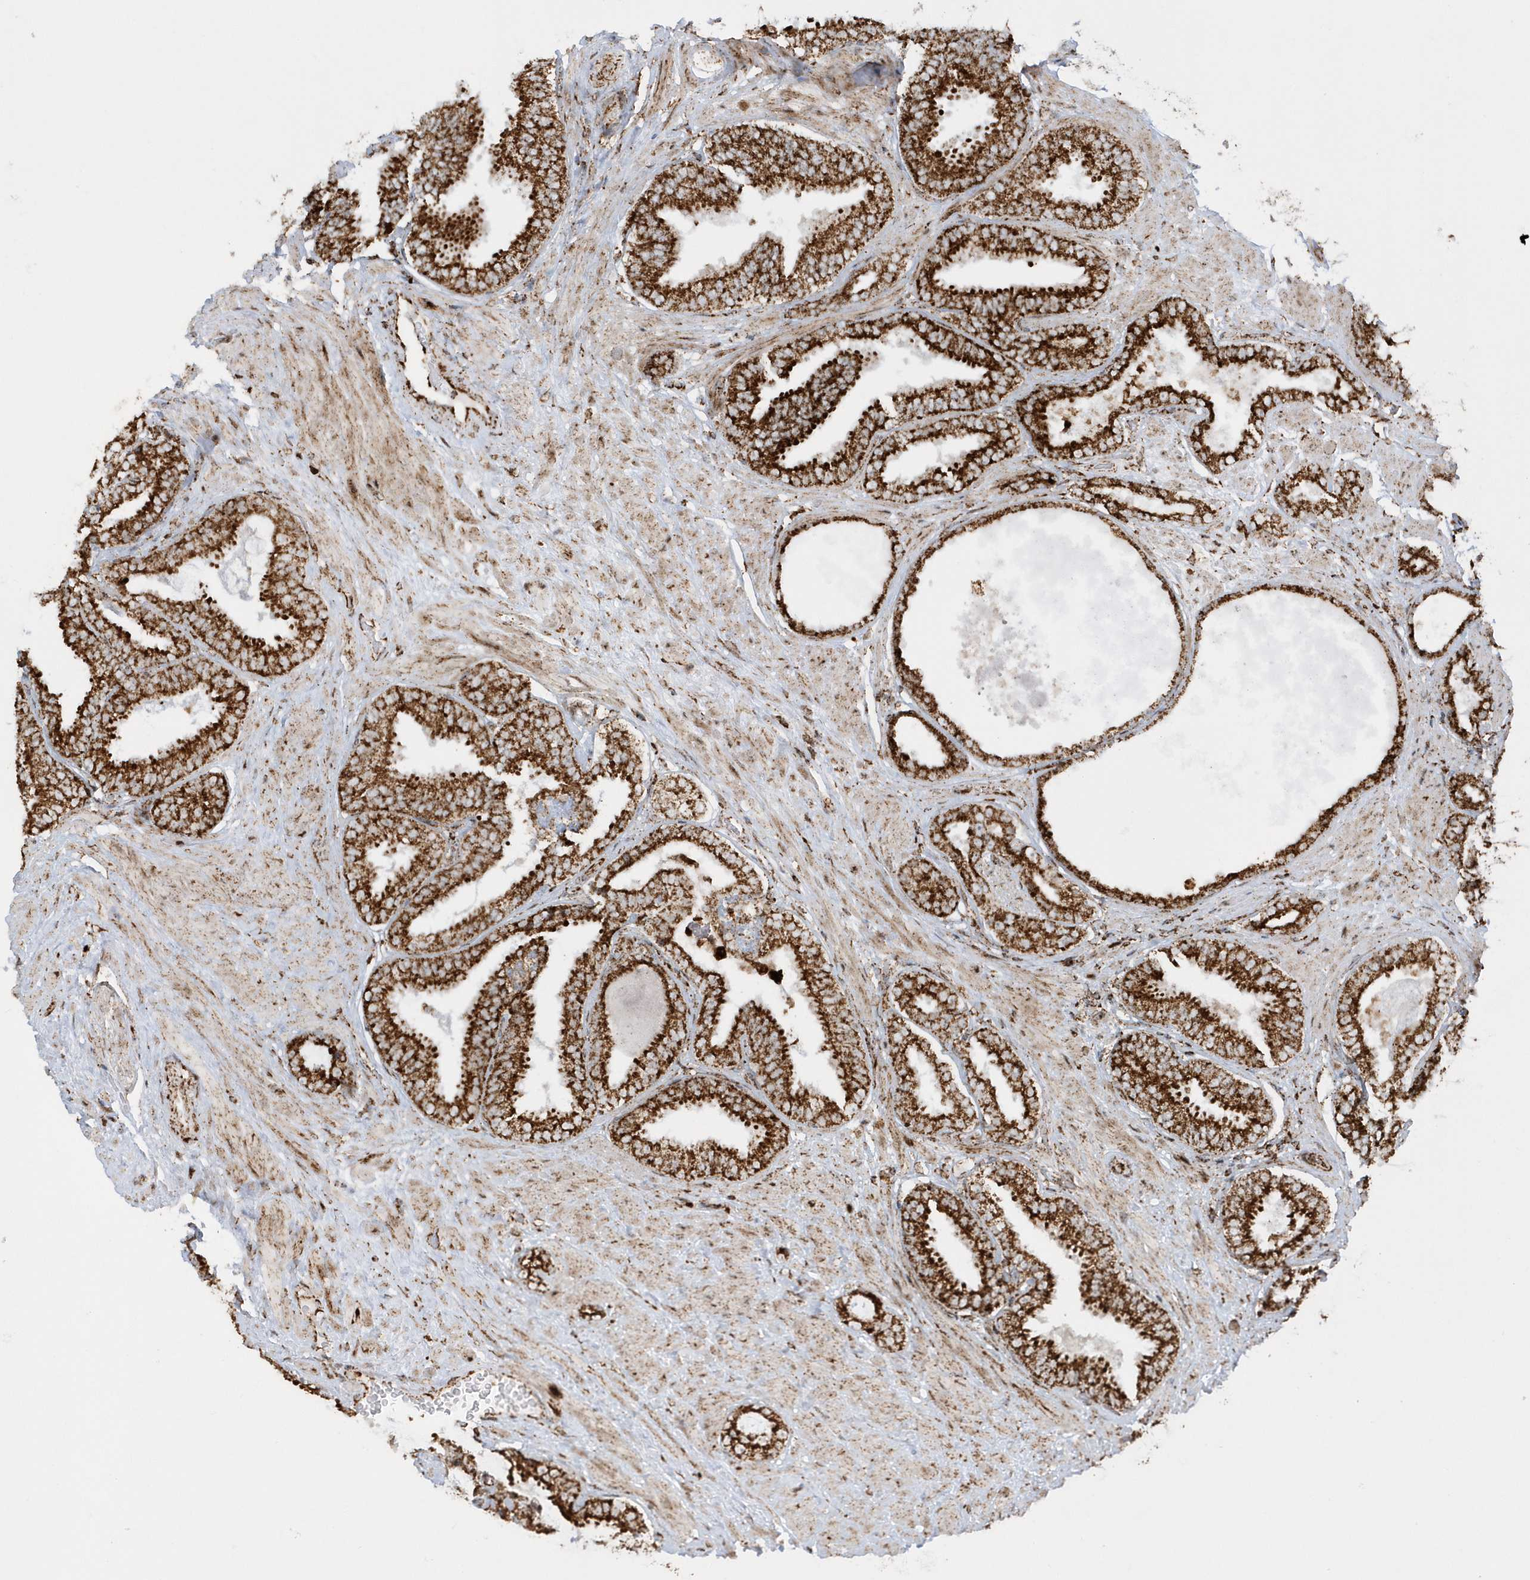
{"staining": {"intensity": "strong", "quantity": ">75%", "location": "cytoplasmic/membranous"}, "tissue": "prostate cancer", "cell_type": "Tumor cells", "image_type": "cancer", "snomed": [{"axis": "morphology", "description": "Normal tissue, NOS"}, {"axis": "morphology", "description": "Adenocarcinoma, Low grade"}, {"axis": "topography", "description": "Prostate"}, {"axis": "topography", "description": "Peripheral nerve tissue"}], "caption": "Prostate adenocarcinoma (low-grade) stained with a brown dye exhibits strong cytoplasmic/membranous positive expression in about >75% of tumor cells.", "gene": "CRY2", "patient": {"sex": "male", "age": 71}}